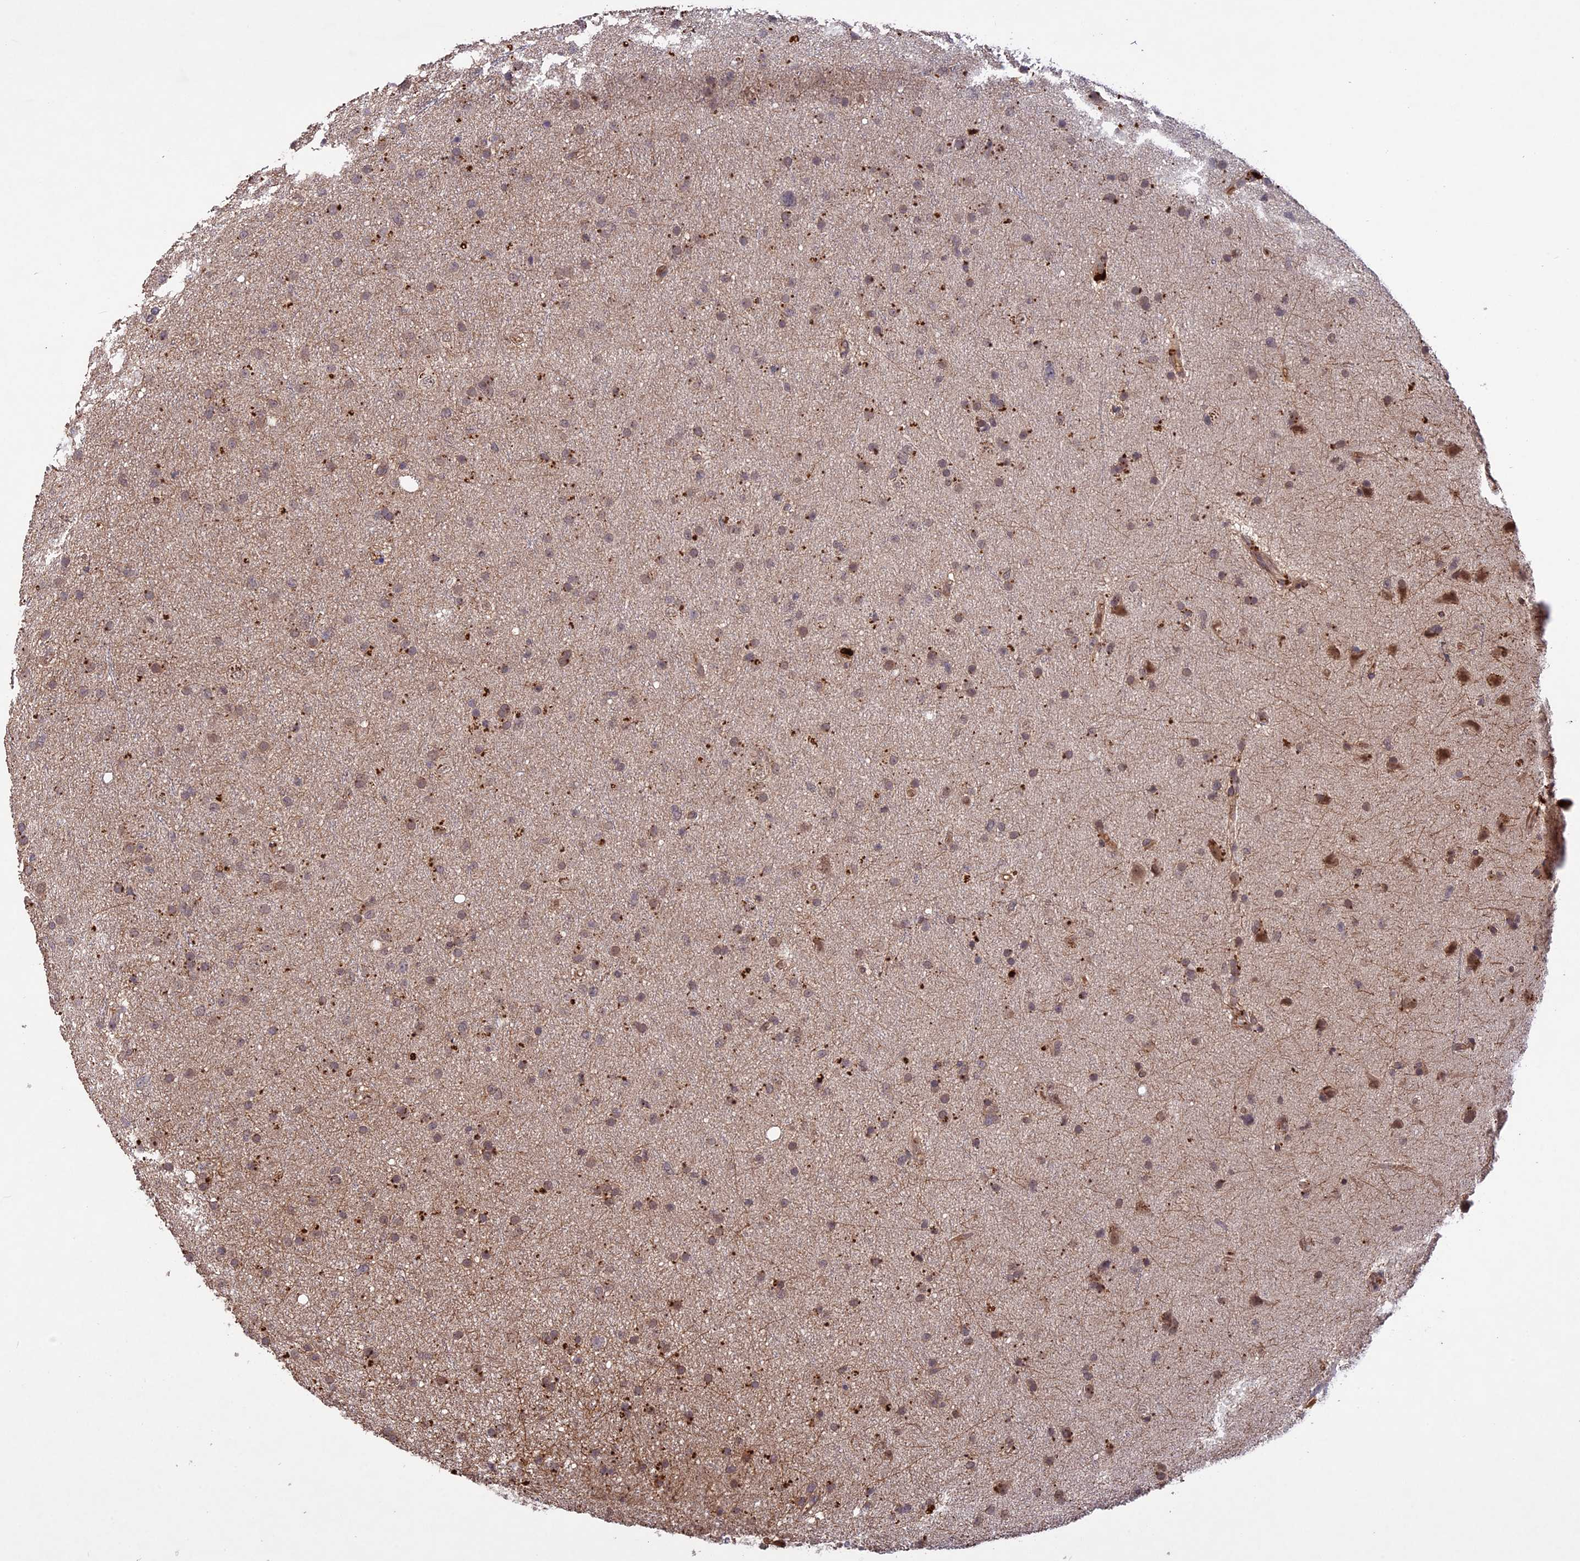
{"staining": {"intensity": "moderate", "quantity": "25%-75%", "location": "cytoplasmic/membranous"}, "tissue": "glioma", "cell_type": "Tumor cells", "image_type": "cancer", "snomed": [{"axis": "morphology", "description": "Glioma, malignant, Low grade"}, {"axis": "topography", "description": "Cerebral cortex"}], "caption": "Human glioma stained for a protein (brown) exhibits moderate cytoplasmic/membranous positive positivity in approximately 25%-75% of tumor cells.", "gene": "ADO", "patient": {"sex": "female", "age": 39}}